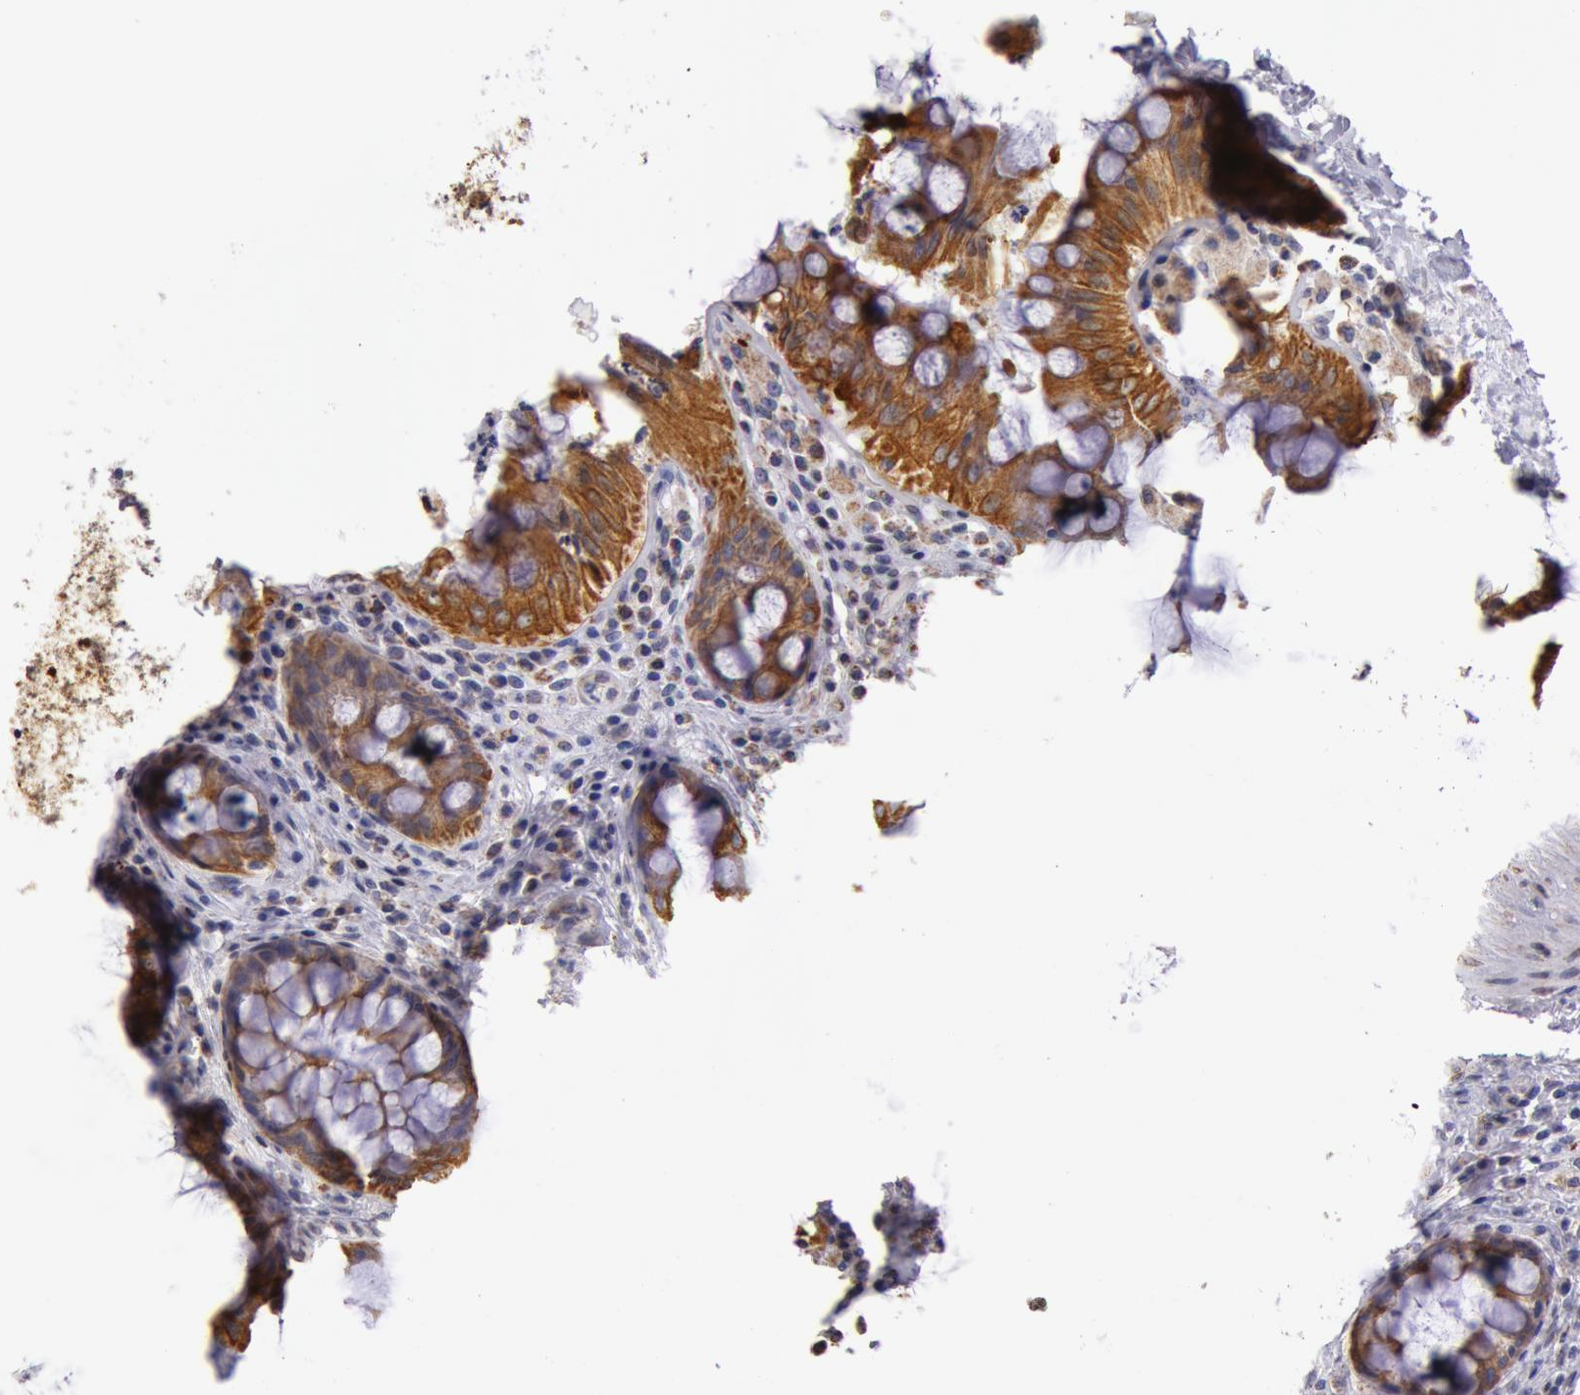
{"staining": {"intensity": "moderate", "quantity": ">75%", "location": "cytoplasmic/membranous"}, "tissue": "rectum", "cell_type": "Glandular cells", "image_type": "normal", "snomed": [{"axis": "morphology", "description": "Normal tissue, NOS"}, {"axis": "topography", "description": "Rectum"}], "caption": "A medium amount of moderate cytoplasmic/membranous positivity is seen in approximately >75% of glandular cells in unremarkable rectum. (IHC, brightfield microscopy, high magnification).", "gene": "KRT18", "patient": {"sex": "female", "age": 75}}